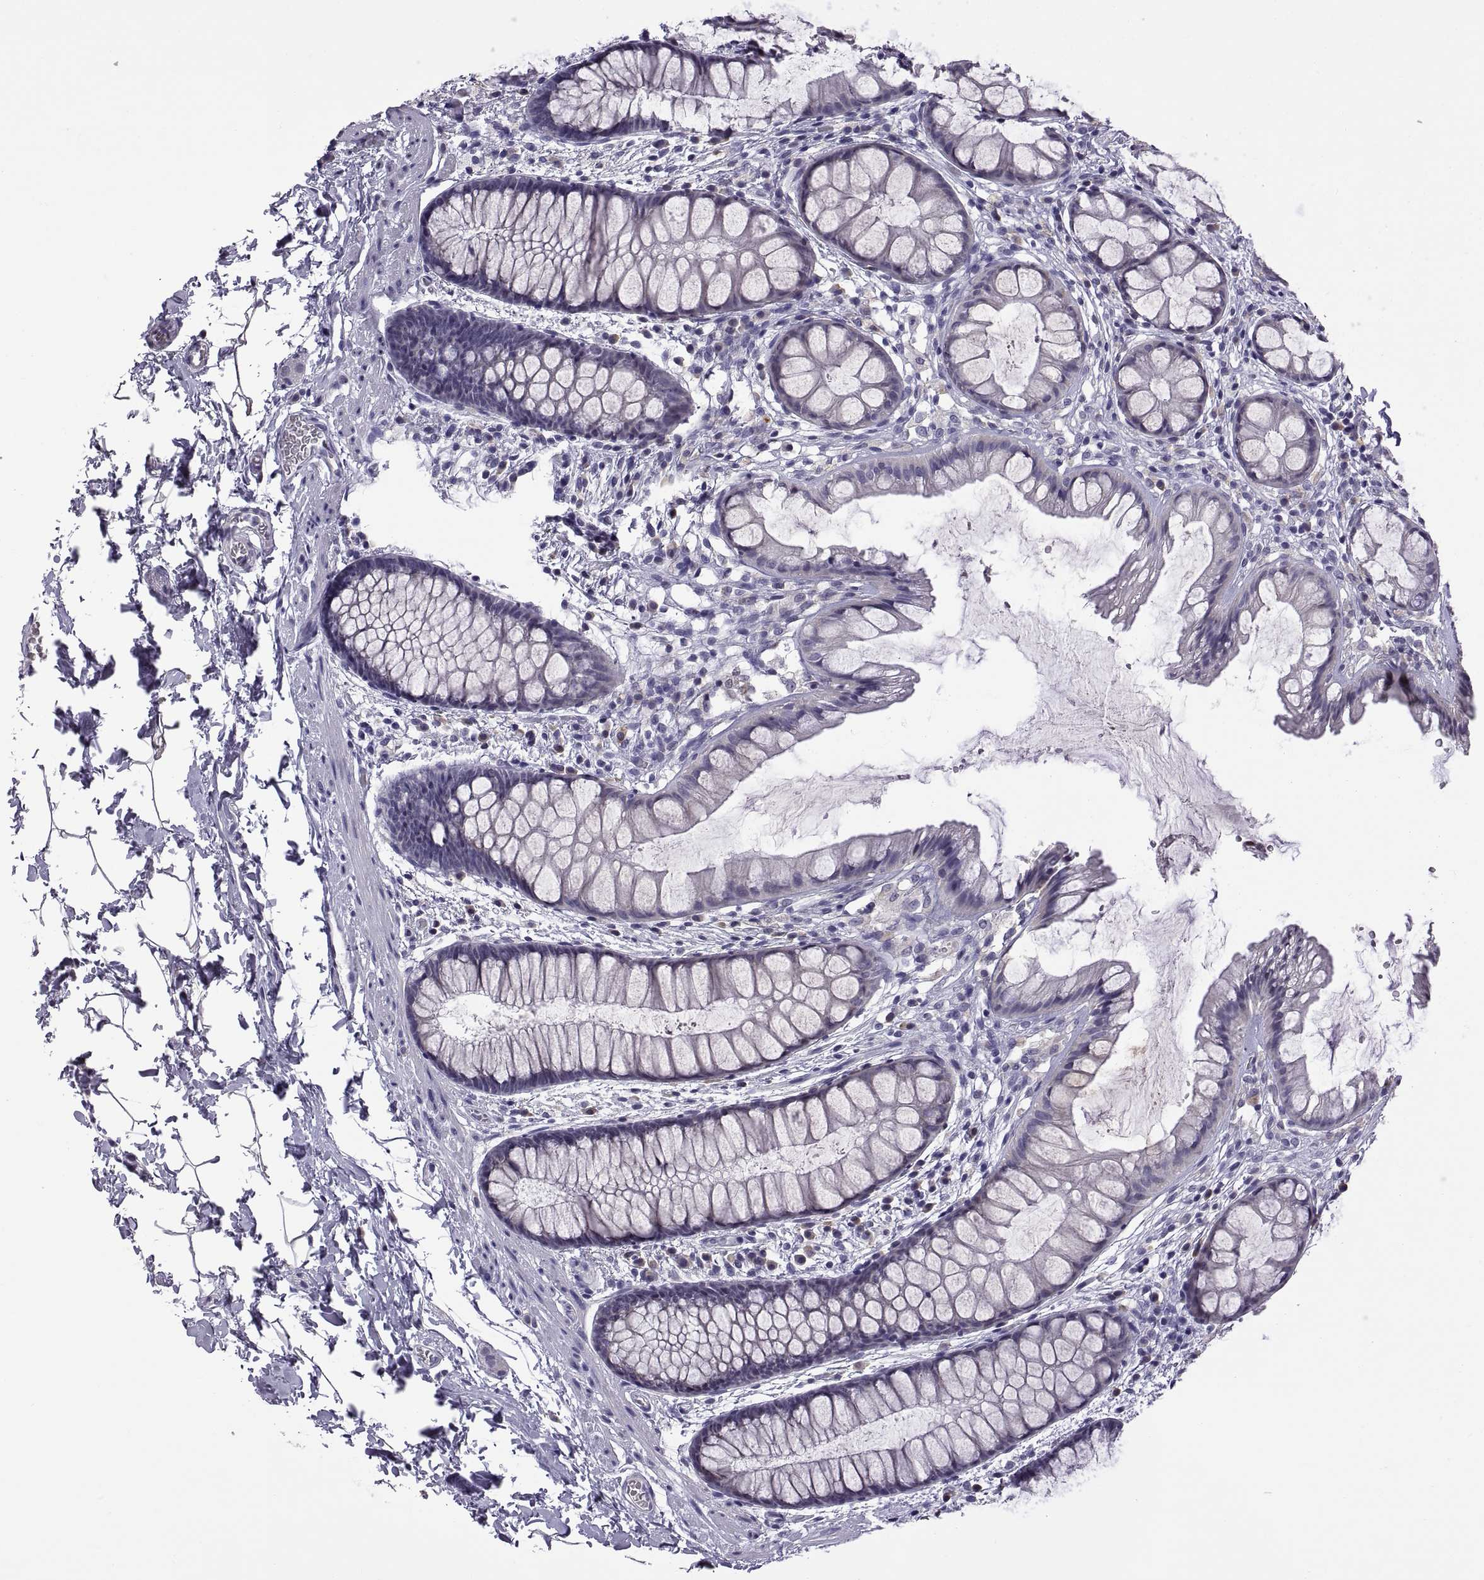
{"staining": {"intensity": "negative", "quantity": "none", "location": "none"}, "tissue": "rectum", "cell_type": "Glandular cells", "image_type": "normal", "snomed": [{"axis": "morphology", "description": "Normal tissue, NOS"}, {"axis": "topography", "description": "Rectum"}], "caption": "Immunohistochemistry photomicrograph of normal rectum: human rectum stained with DAB reveals no significant protein expression in glandular cells. The staining is performed using DAB brown chromogen with nuclei counter-stained in using hematoxylin.", "gene": "MAGEB18", "patient": {"sex": "female", "age": 62}}